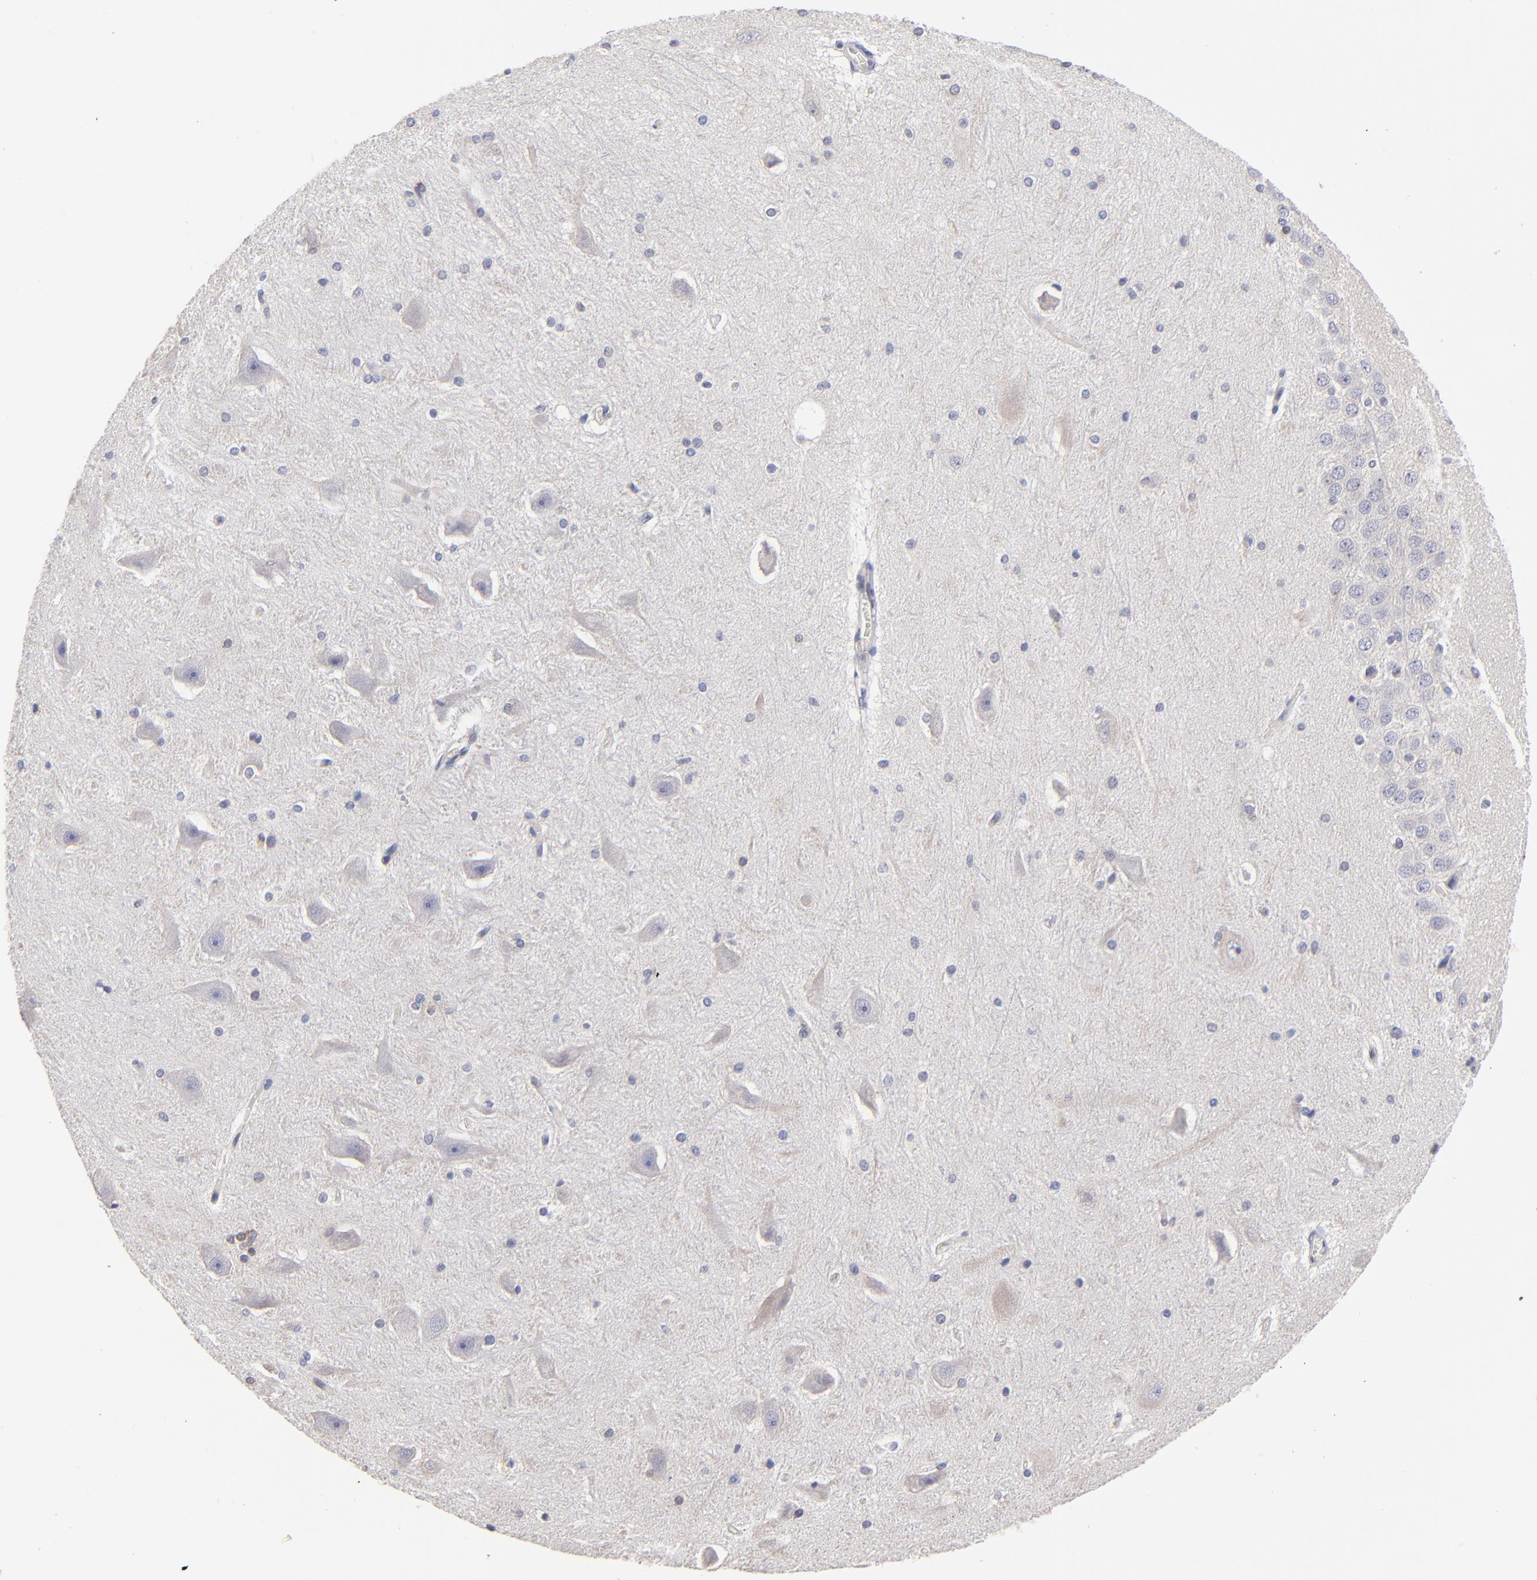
{"staining": {"intensity": "negative", "quantity": "none", "location": "none"}, "tissue": "hippocampus", "cell_type": "Glial cells", "image_type": "normal", "snomed": [{"axis": "morphology", "description": "Normal tissue, NOS"}, {"axis": "topography", "description": "Hippocampus"}], "caption": "DAB immunohistochemical staining of normal human hippocampus demonstrates no significant positivity in glial cells.", "gene": "DCTPP1", "patient": {"sex": "female", "age": 19}}